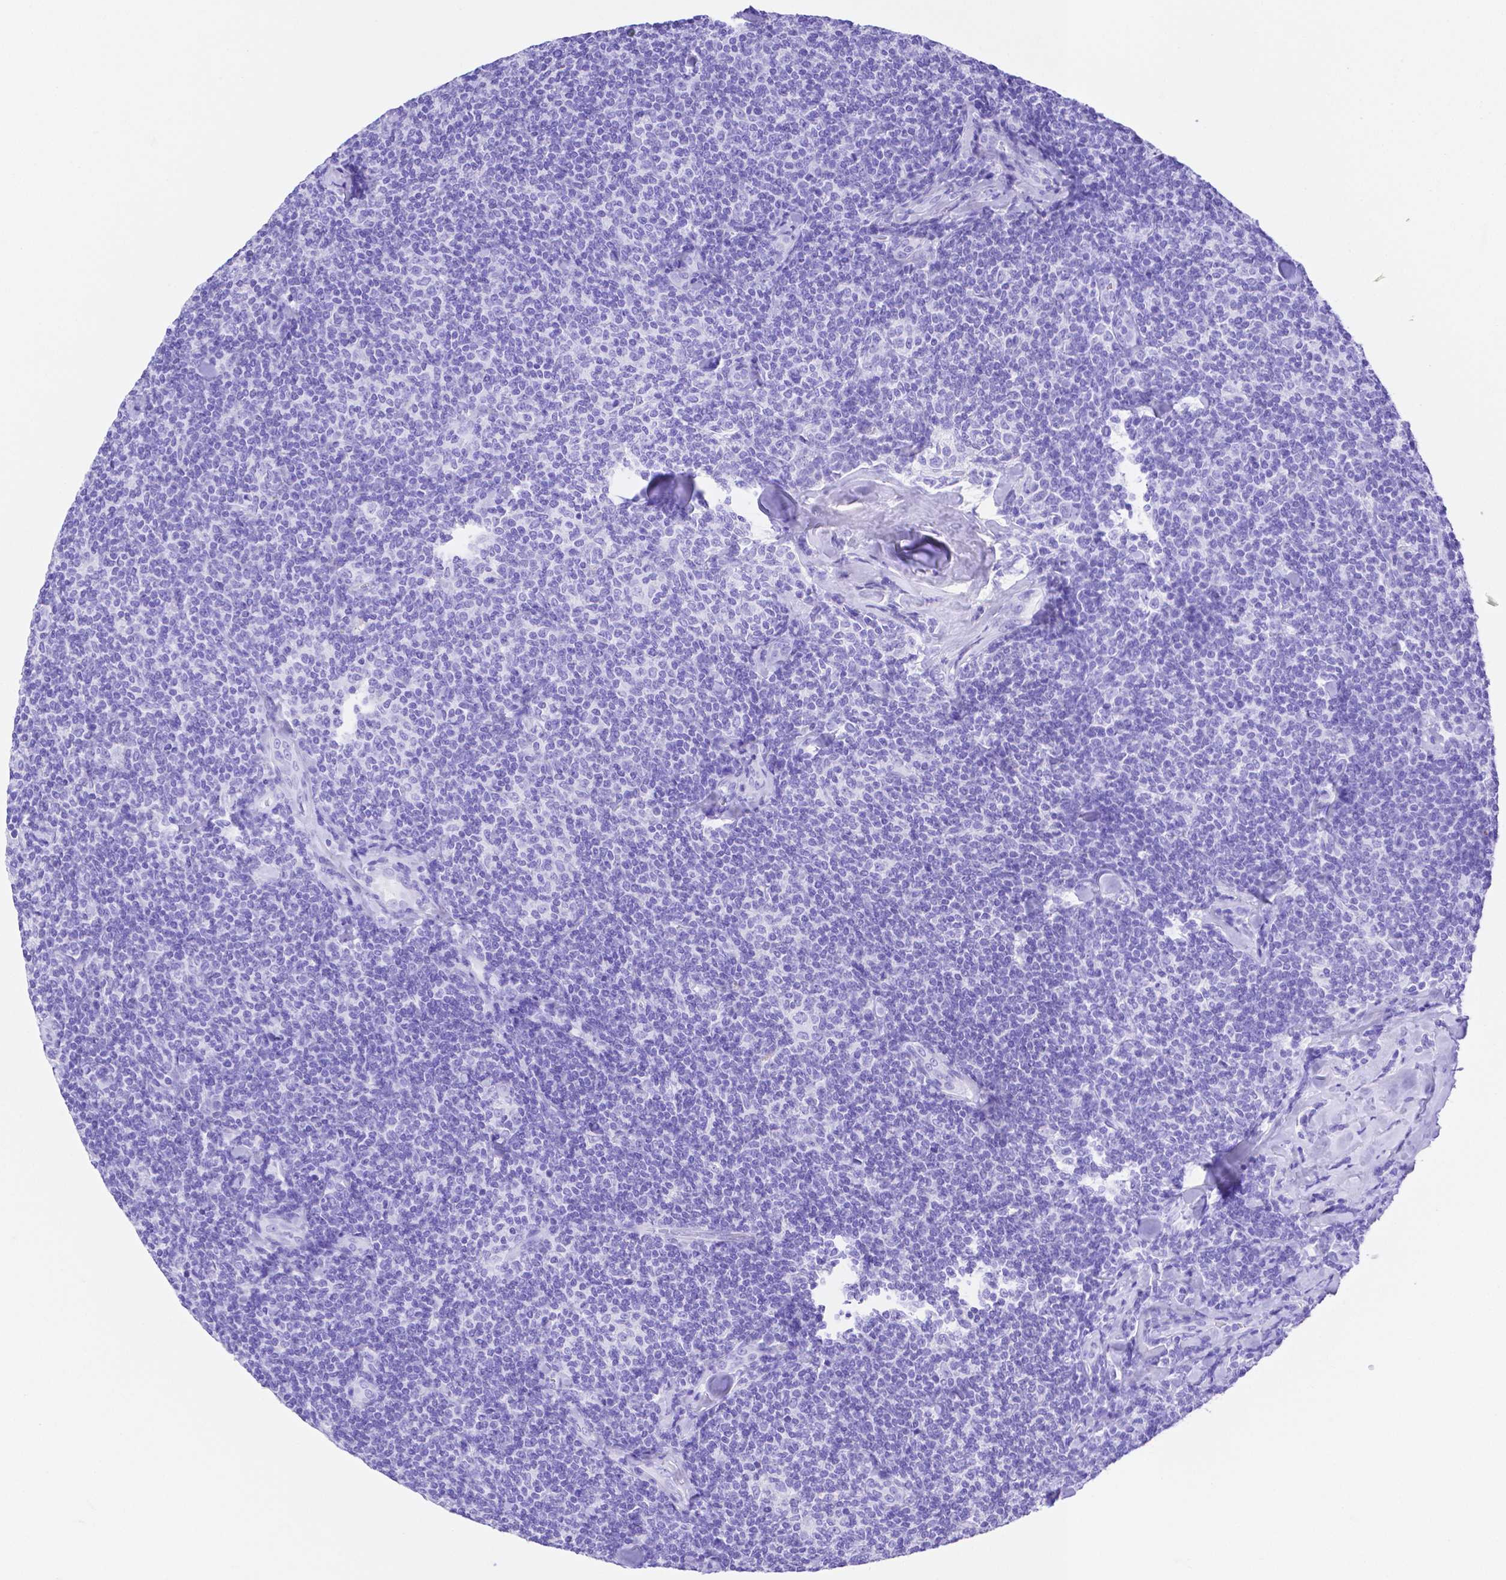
{"staining": {"intensity": "negative", "quantity": "none", "location": "none"}, "tissue": "lymphoma", "cell_type": "Tumor cells", "image_type": "cancer", "snomed": [{"axis": "morphology", "description": "Malignant lymphoma, non-Hodgkin's type, Low grade"}, {"axis": "topography", "description": "Lymph node"}], "caption": "Tumor cells show no significant expression in lymphoma. (DAB immunohistochemistry (IHC) visualized using brightfield microscopy, high magnification).", "gene": "SMR3A", "patient": {"sex": "female", "age": 56}}